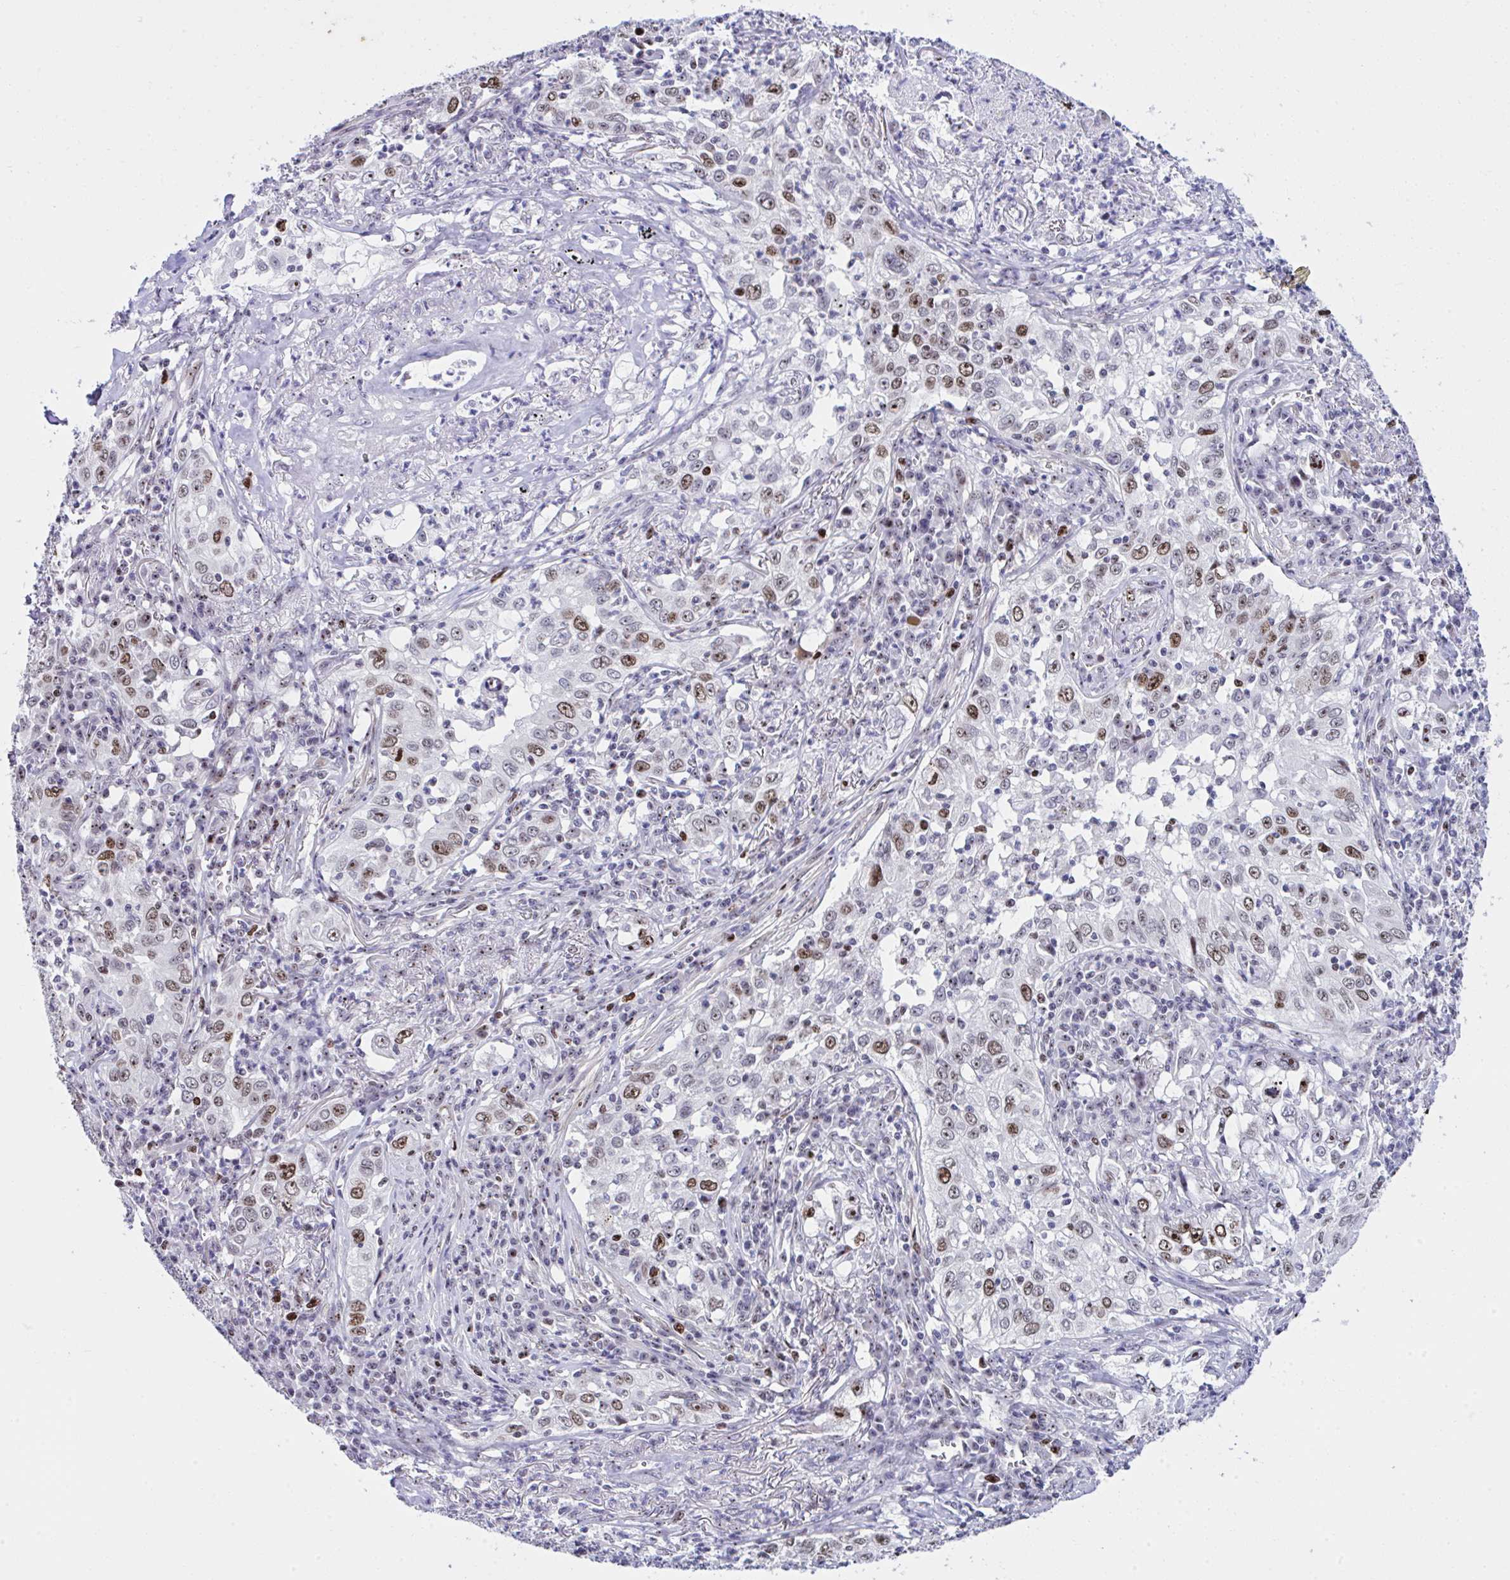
{"staining": {"intensity": "moderate", "quantity": "25%-75%", "location": "nuclear"}, "tissue": "lung cancer", "cell_type": "Tumor cells", "image_type": "cancer", "snomed": [{"axis": "morphology", "description": "Squamous cell carcinoma, NOS"}, {"axis": "topography", "description": "Lung"}], "caption": "A high-resolution micrograph shows immunohistochemistry (IHC) staining of lung cancer, which displays moderate nuclear expression in approximately 25%-75% of tumor cells.", "gene": "CEP72", "patient": {"sex": "male", "age": 71}}